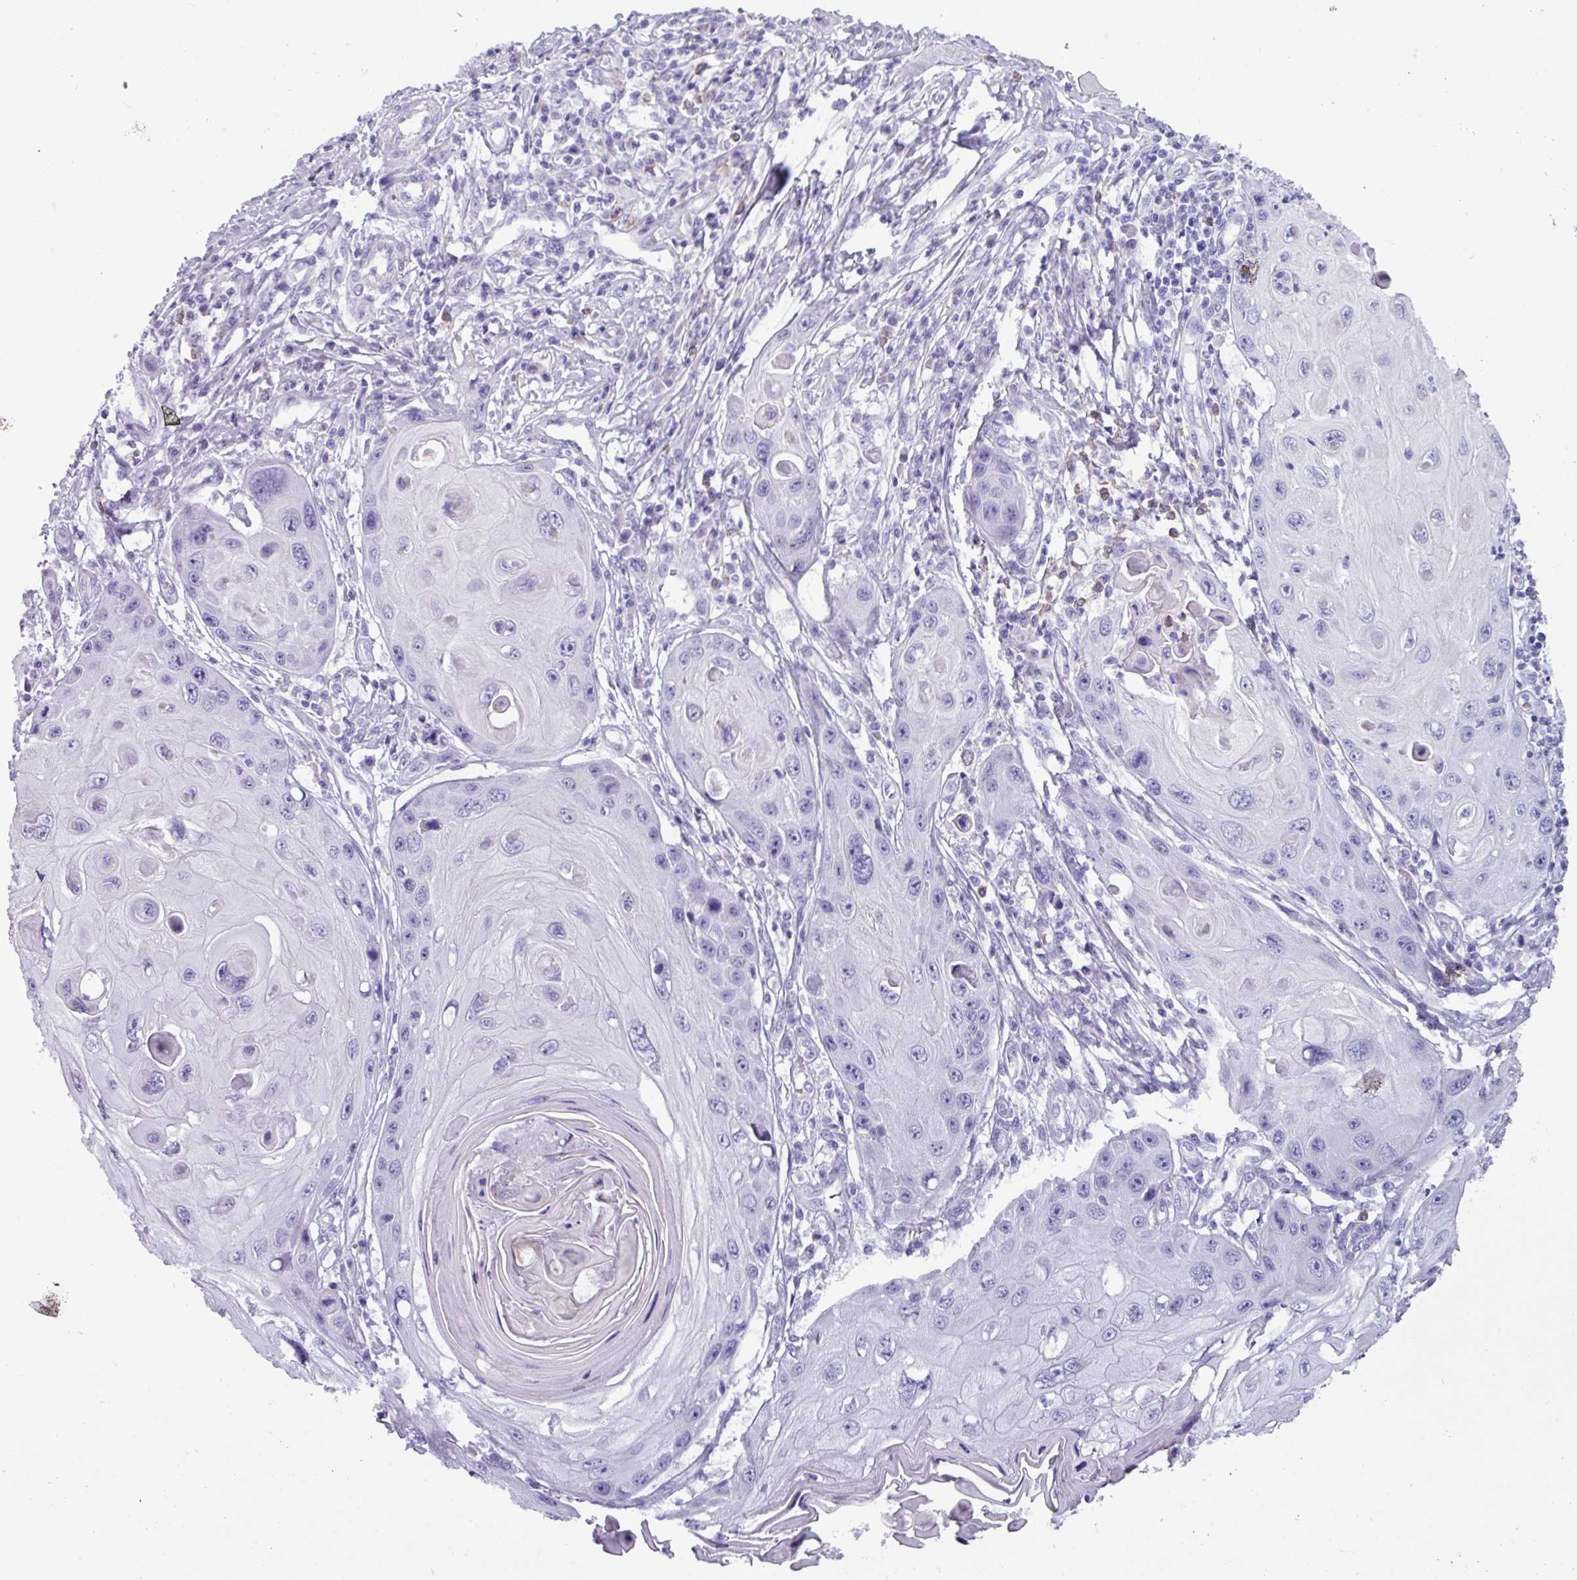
{"staining": {"intensity": "negative", "quantity": "none", "location": "none"}, "tissue": "skin cancer", "cell_type": "Tumor cells", "image_type": "cancer", "snomed": [{"axis": "morphology", "description": "Squamous cell carcinoma, NOS"}, {"axis": "topography", "description": "Skin"}, {"axis": "topography", "description": "Vulva"}], "caption": "Immunohistochemical staining of human skin cancer (squamous cell carcinoma) shows no significant expression in tumor cells. Brightfield microscopy of immunohistochemistry stained with DAB (brown) and hematoxylin (blue), captured at high magnification.", "gene": "ZNF524", "patient": {"sex": "female", "age": 44}}